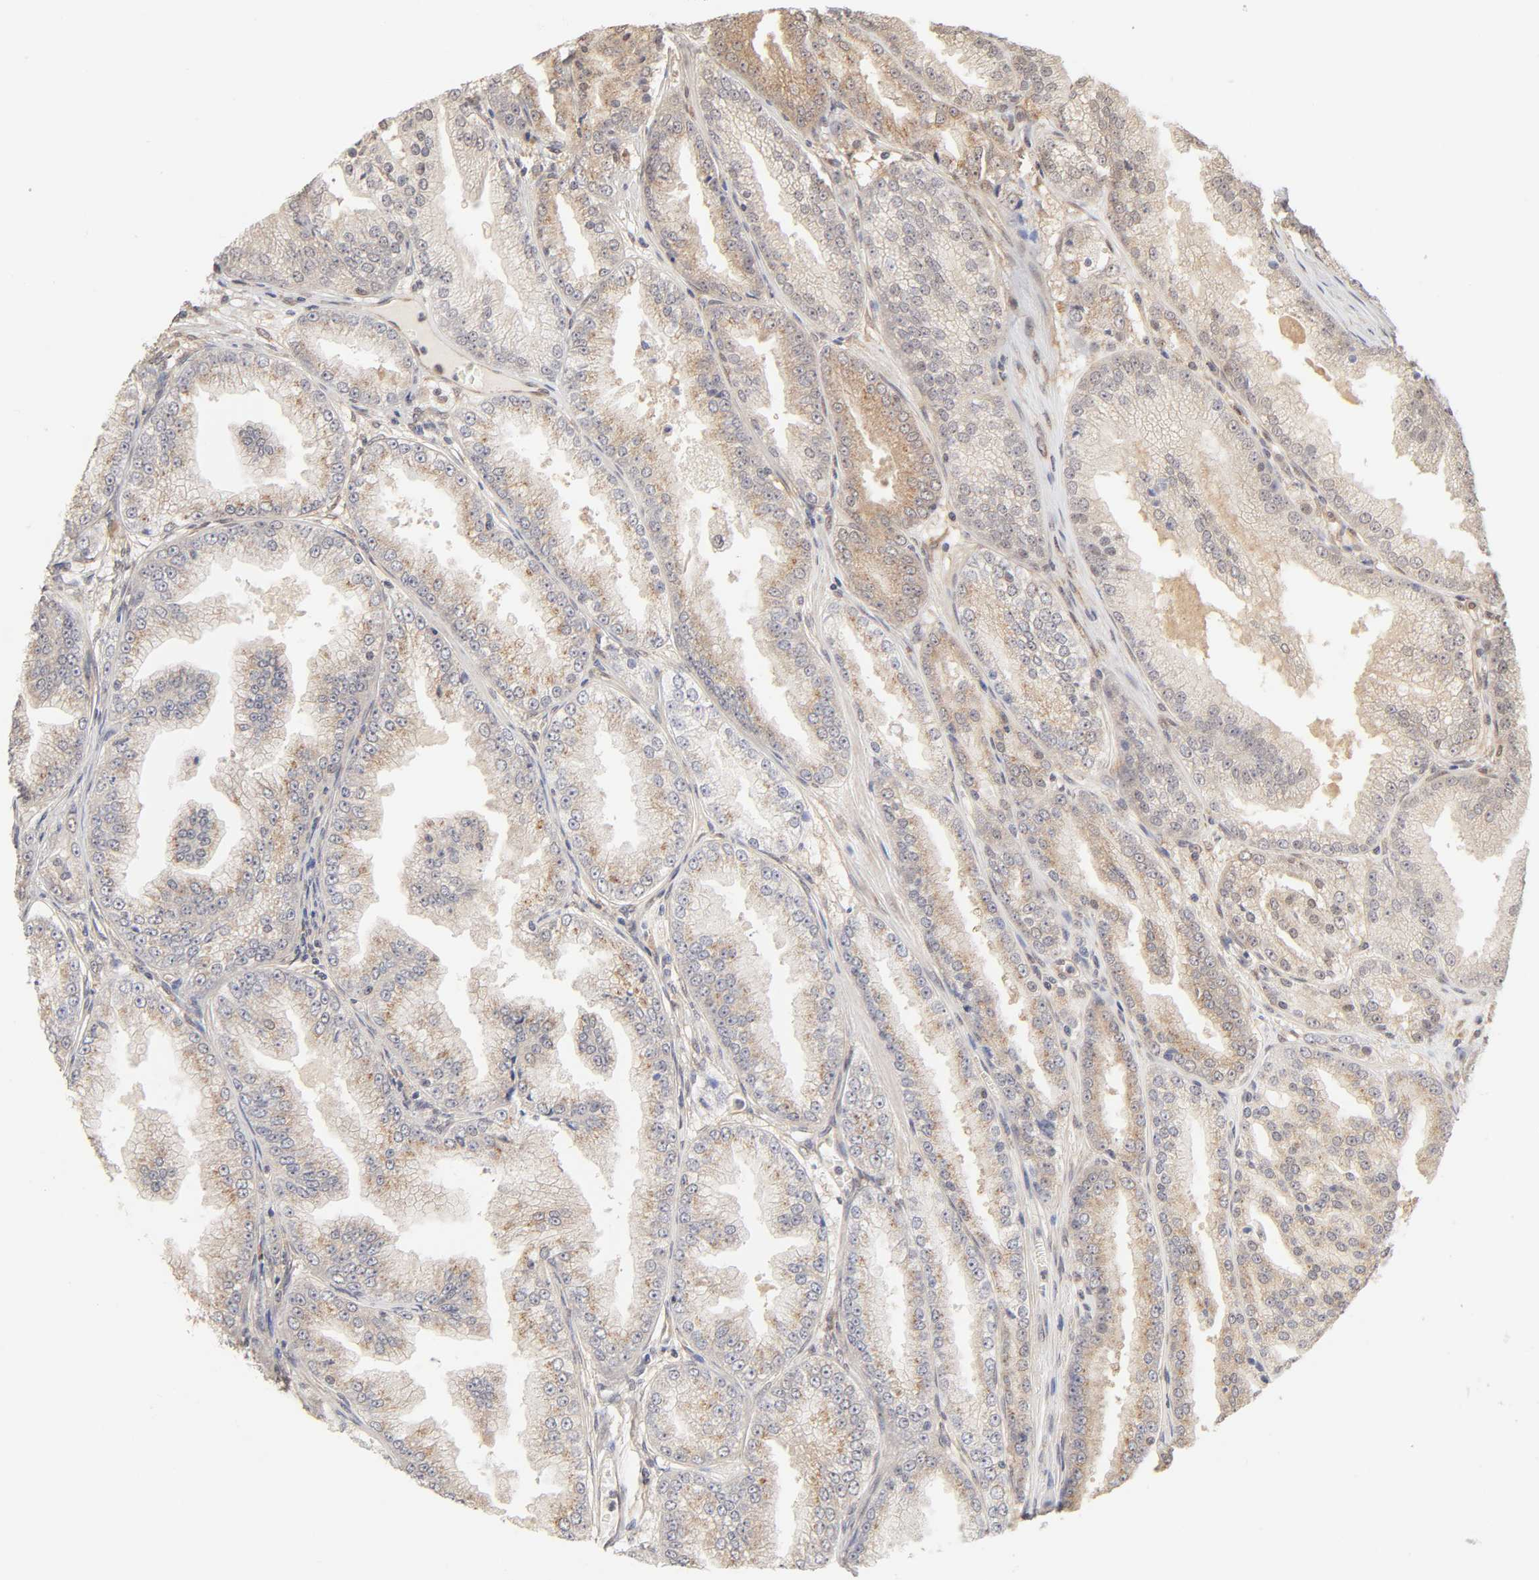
{"staining": {"intensity": "weak", "quantity": "25%-75%", "location": "cytoplasmic/membranous"}, "tissue": "prostate cancer", "cell_type": "Tumor cells", "image_type": "cancer", "snomed": [{"axis": "morphology", "description": "Adenocarcinoma, High grade"}, {"axis": "topography", "description": "Prostate"}], "caption": "DAB (3,3'-diaminobenzidine) immunohistochemical staining of prostate cancer (high-grade adenocarcinoma) shows weak cytoplasmic/membranous protein positivity in about 25%-75% of tumor cells.", "gene": "MAPK1", "patient": {"sex": "male", "age": 61}}